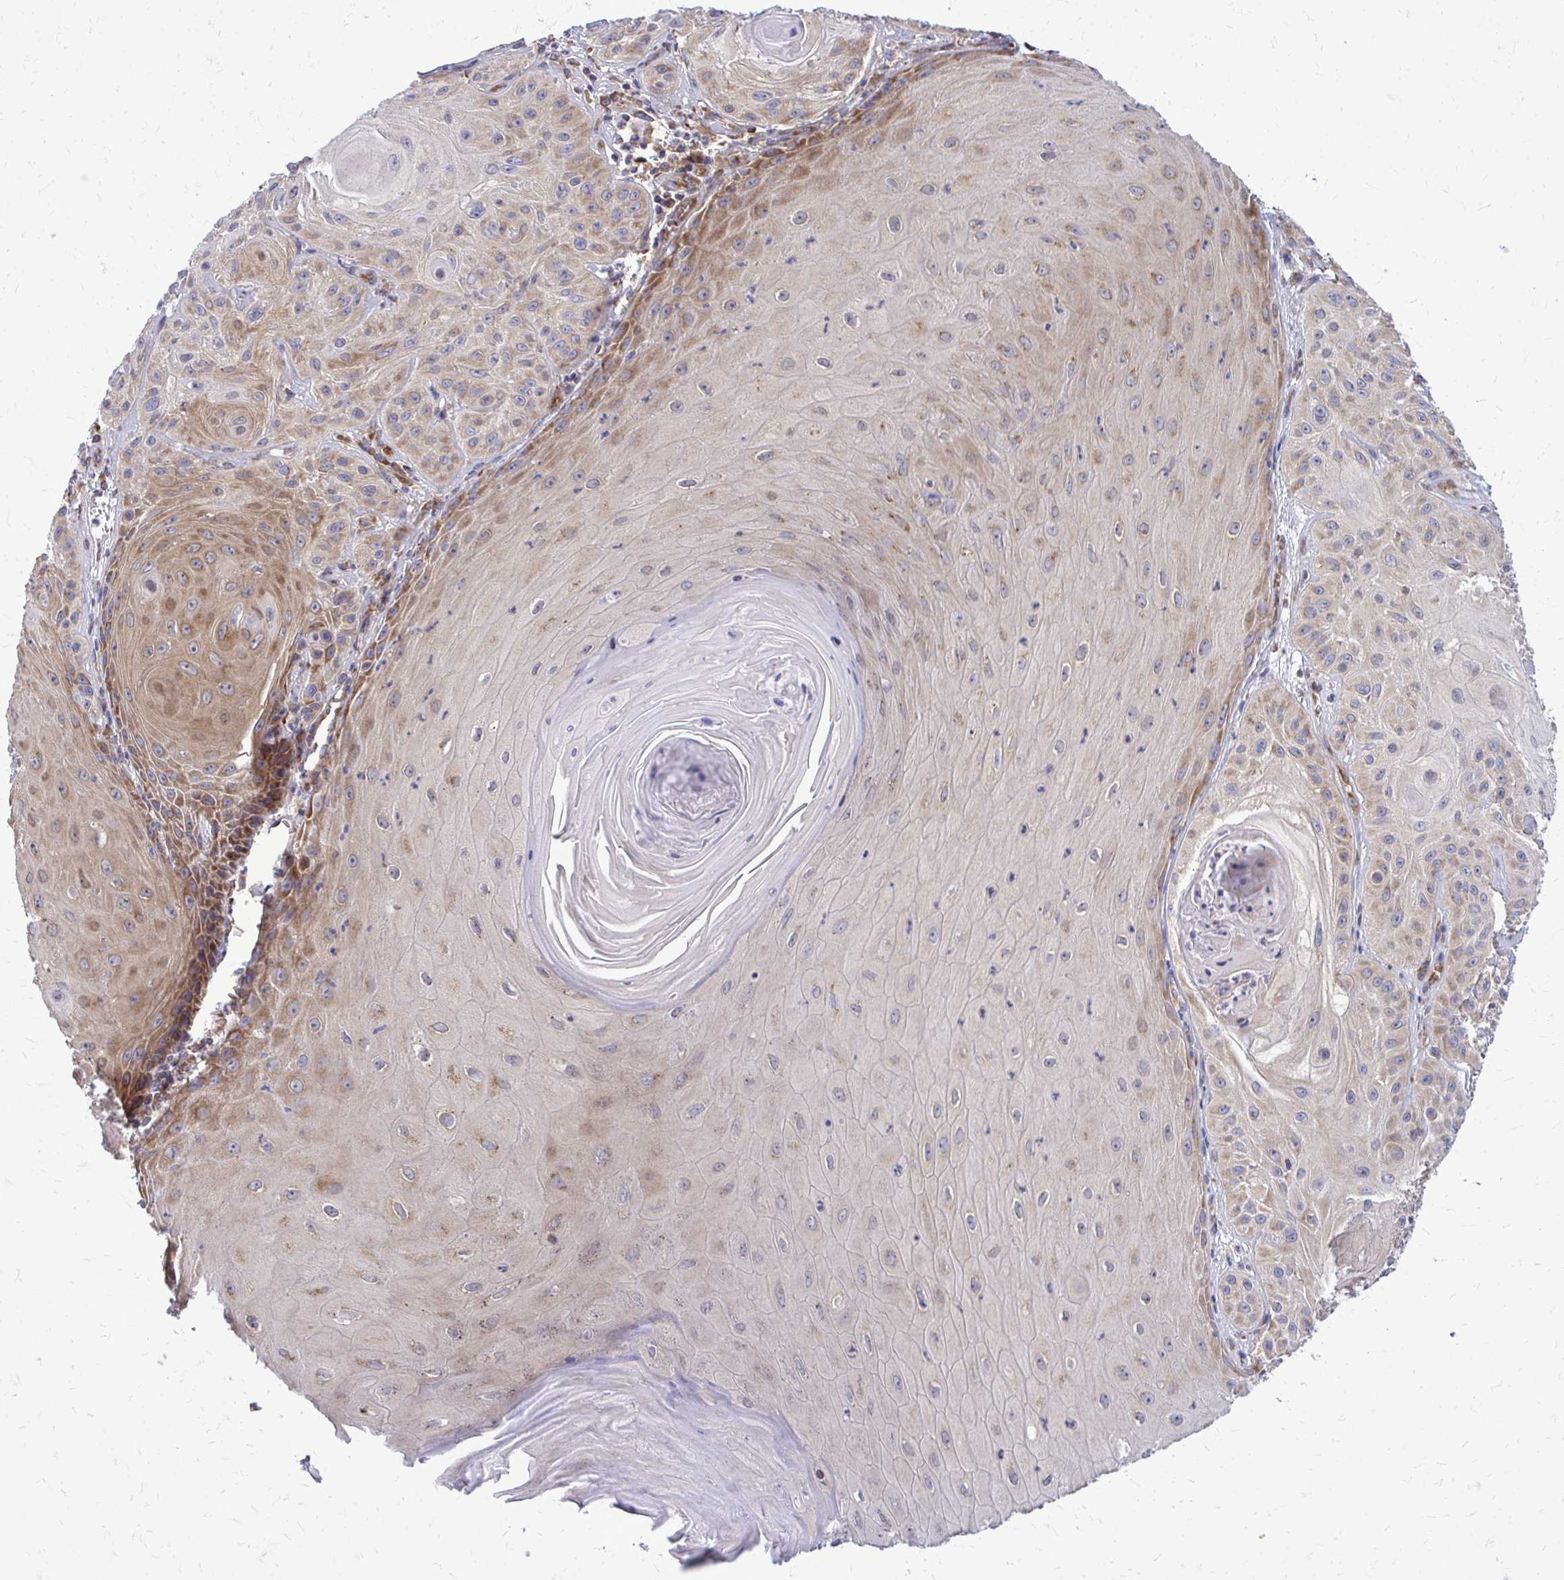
{"staining": {"intensity": "moderate", "quantity": "25%-75%", "location": "cytoplasmic/membranous"}, "tissue": "skin cancer", "cell_type": "Tumor cells", "image_type": "cancer", "snomed": [{"axis": "morphology", "description": "Squamous cell carcinoma, NOS"}, {"axis": "topography", "description": "Skin"}], "caption": "Tumor cells demonstrate medium levels of moderate cytoplasmic/membranous staining in approximately 25%-75% of cells in human skin cancer.", "gene": "PDK4", "patient": {"sex": "male", "age": 85}}